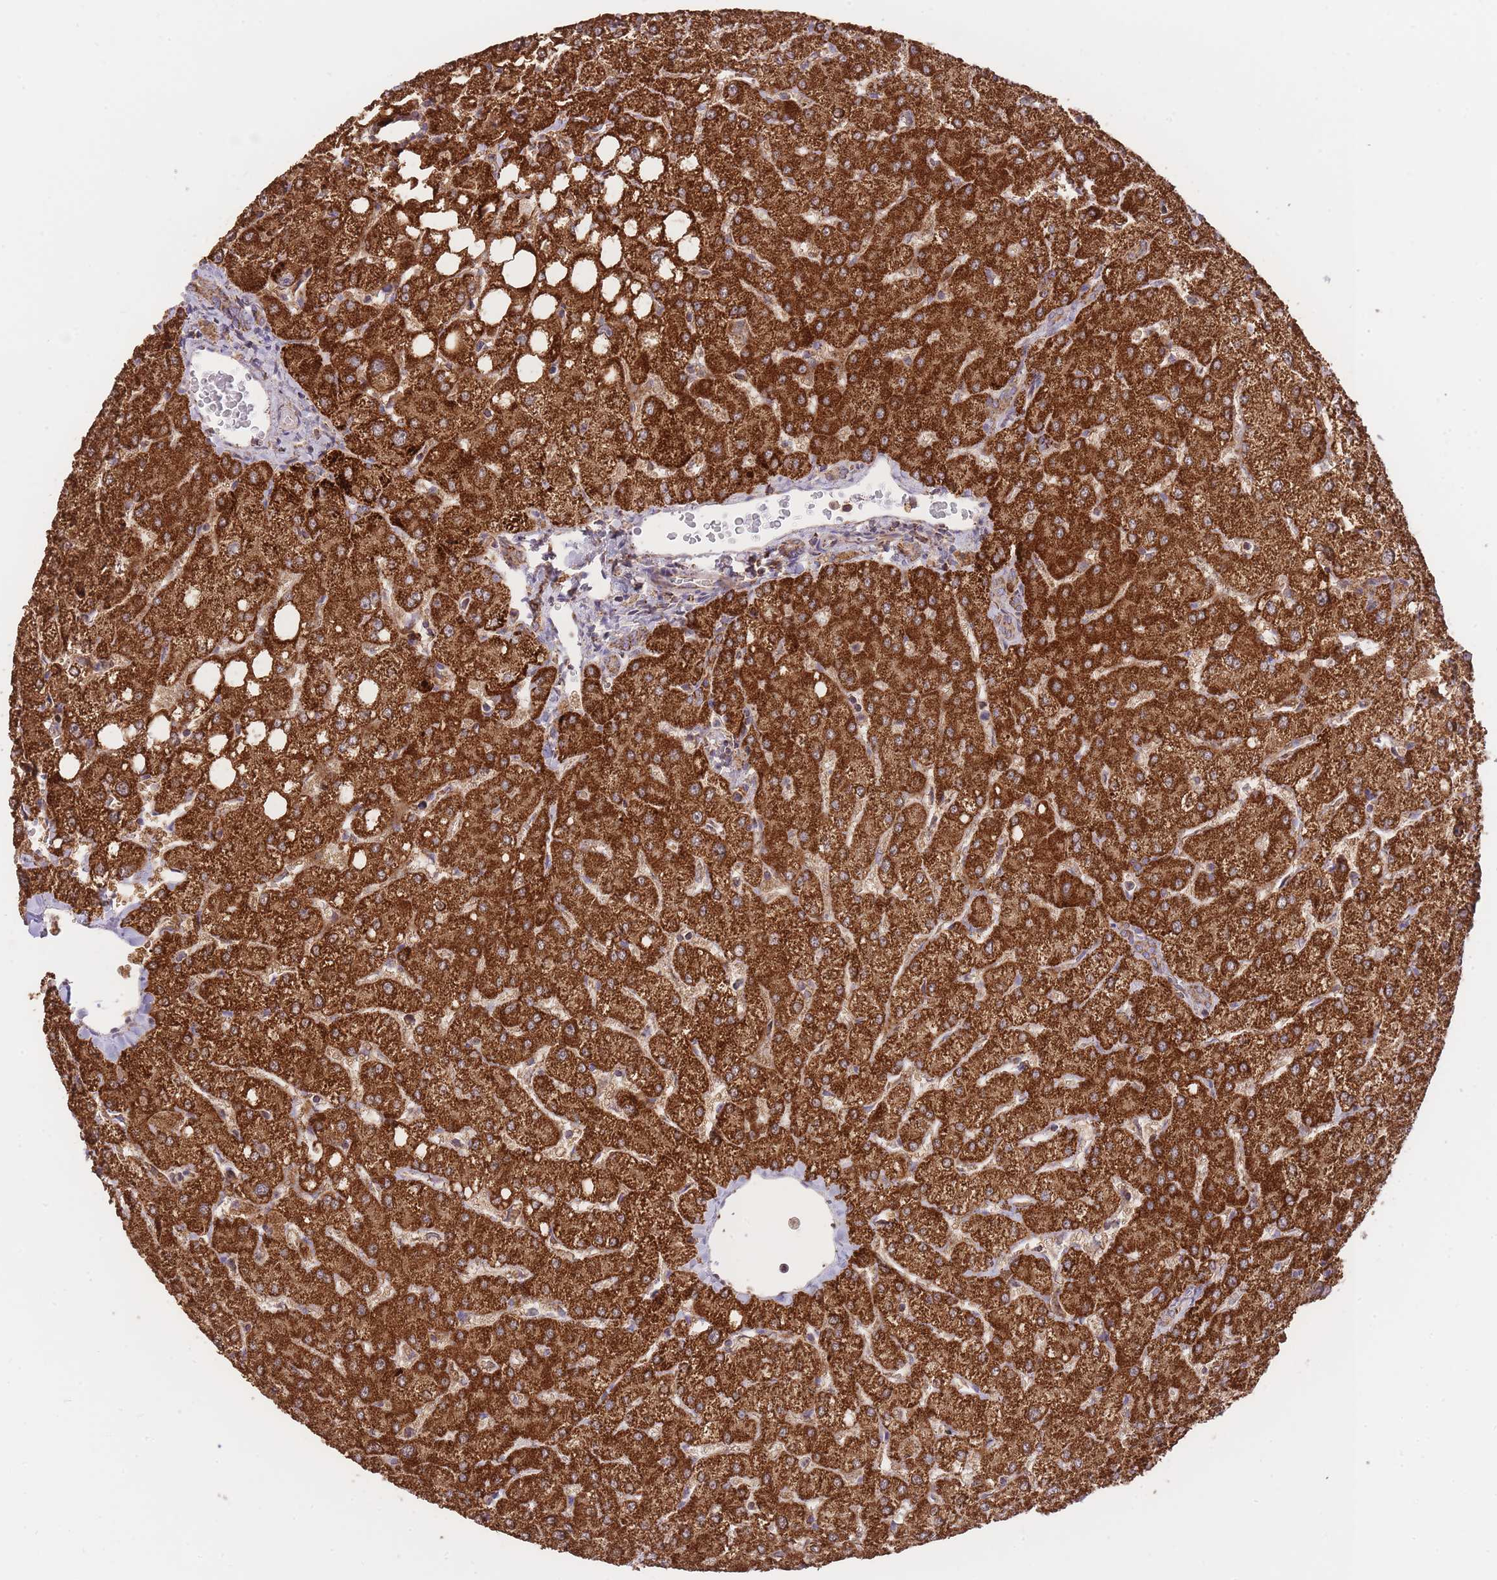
{"staining": {"intensity": "moderate", "quantity": ">75%", "location": "cytoplasmic/membranous"}, "tissue": "liver", "cell_type": "Cholangiocytes", "image_type": "normal", "snomed": [{"axis": "morphology", "description": "Normal tissue, NOS"}, {"axis": "topography", "description": "Liver"}], "caption": "Protein staining of benign liver reveals moderate cytoplasmic/membranous positivity in about >75% of cholangiocytes.", "gene": "PREP", "patient": {"sex": "female", "age": 54}}